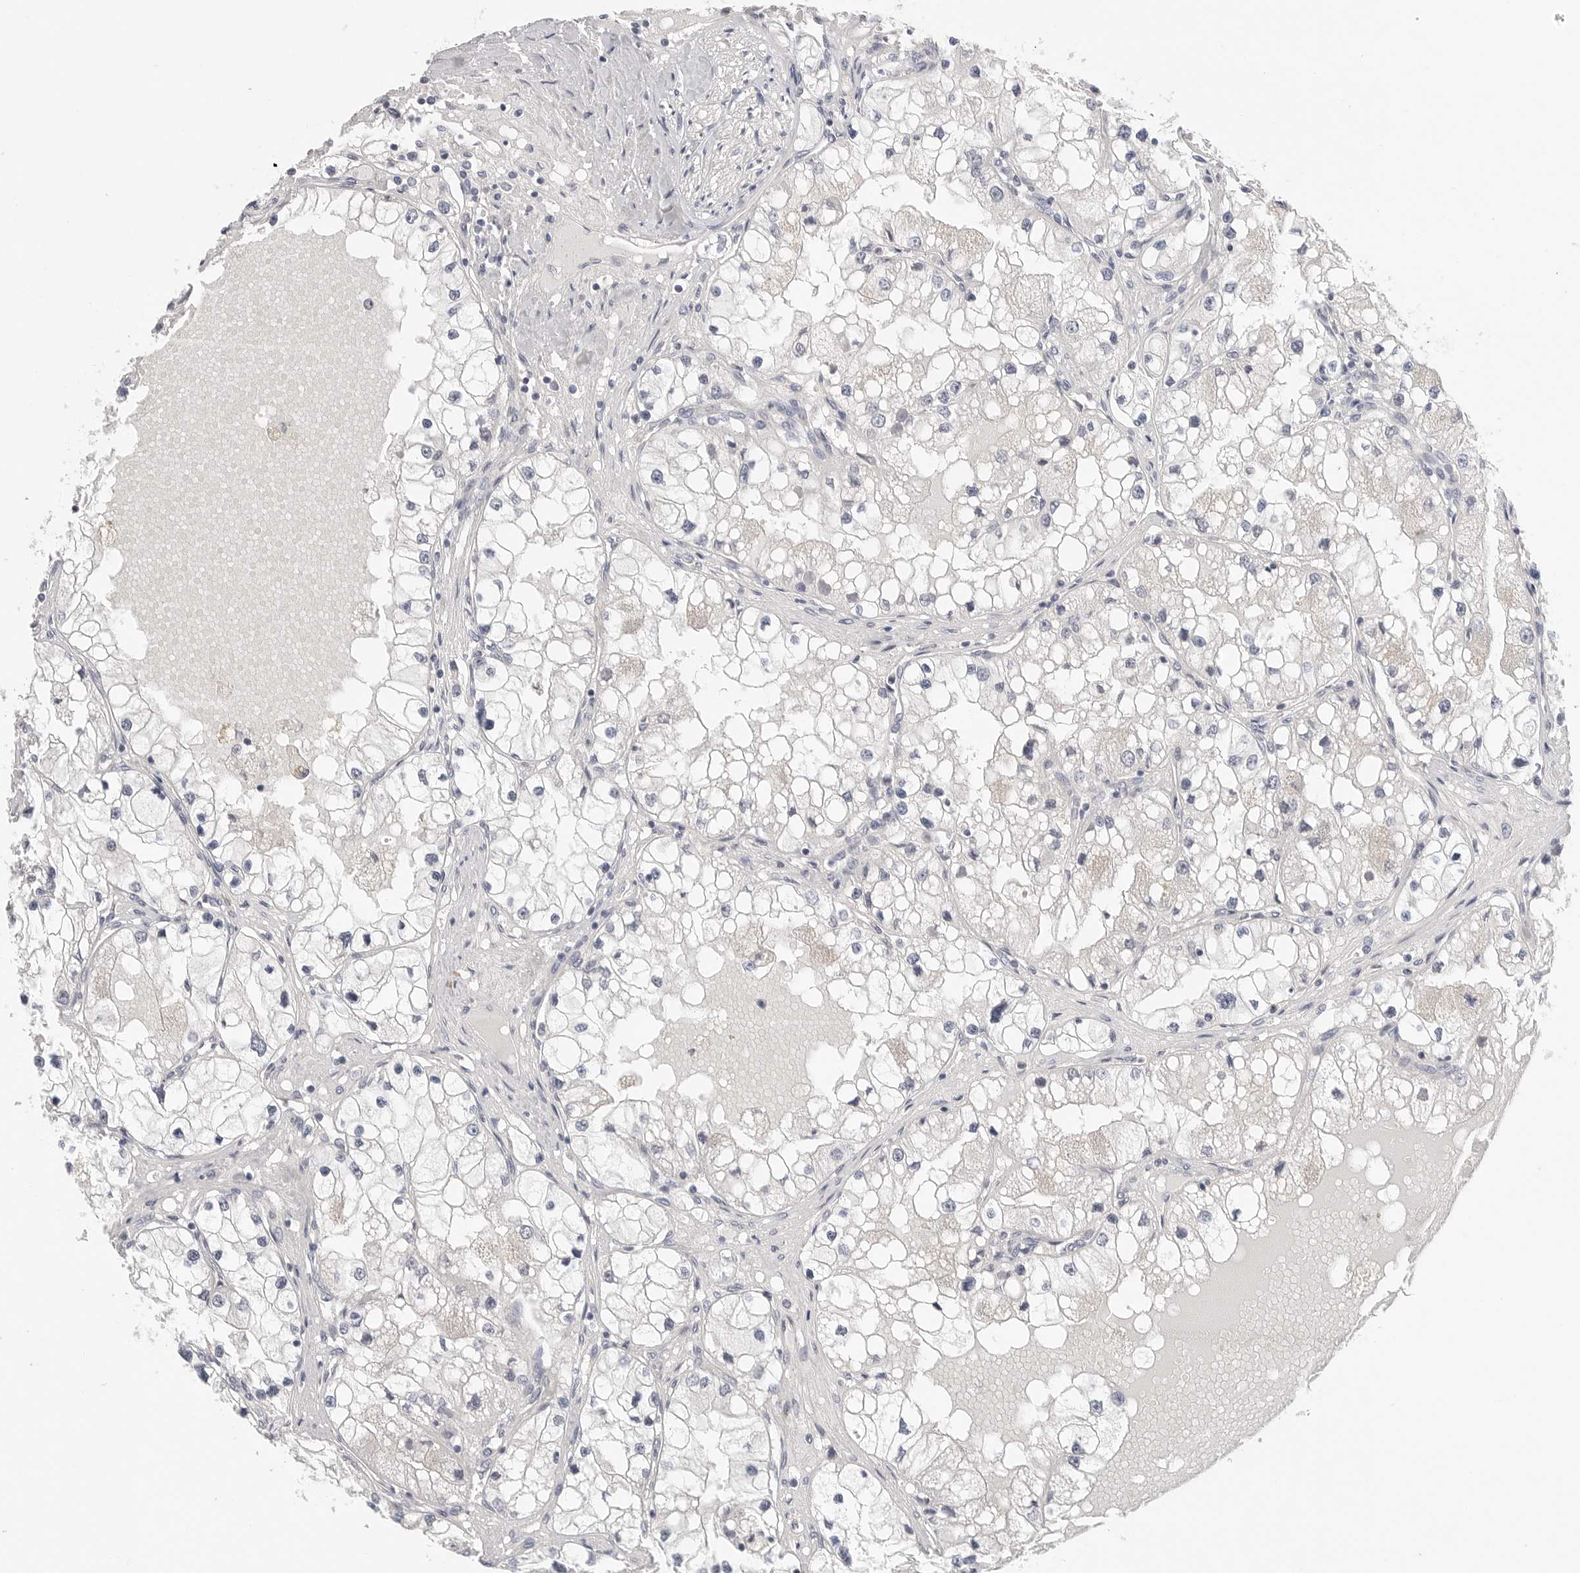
{"staining": {"intensity": "negative", "quantity": "none", "location": "none"}, "tissue": "renal cancer", "cell_type": "Tumor cells", "image_type": "cancer", "snomed": [{"axis": "morphology", "description": "Adenocarcinoma, NOS"}, {"axis": "topography", "description": "Kidney"}], "caption": "A high-resolution micrograph shows immunohistochemistry staining of adenocarcinoma (renal), which shows no significant positivity in tumor cells.", "gene": "FBN2", "patient": {"sex": "male", "age": 68}}